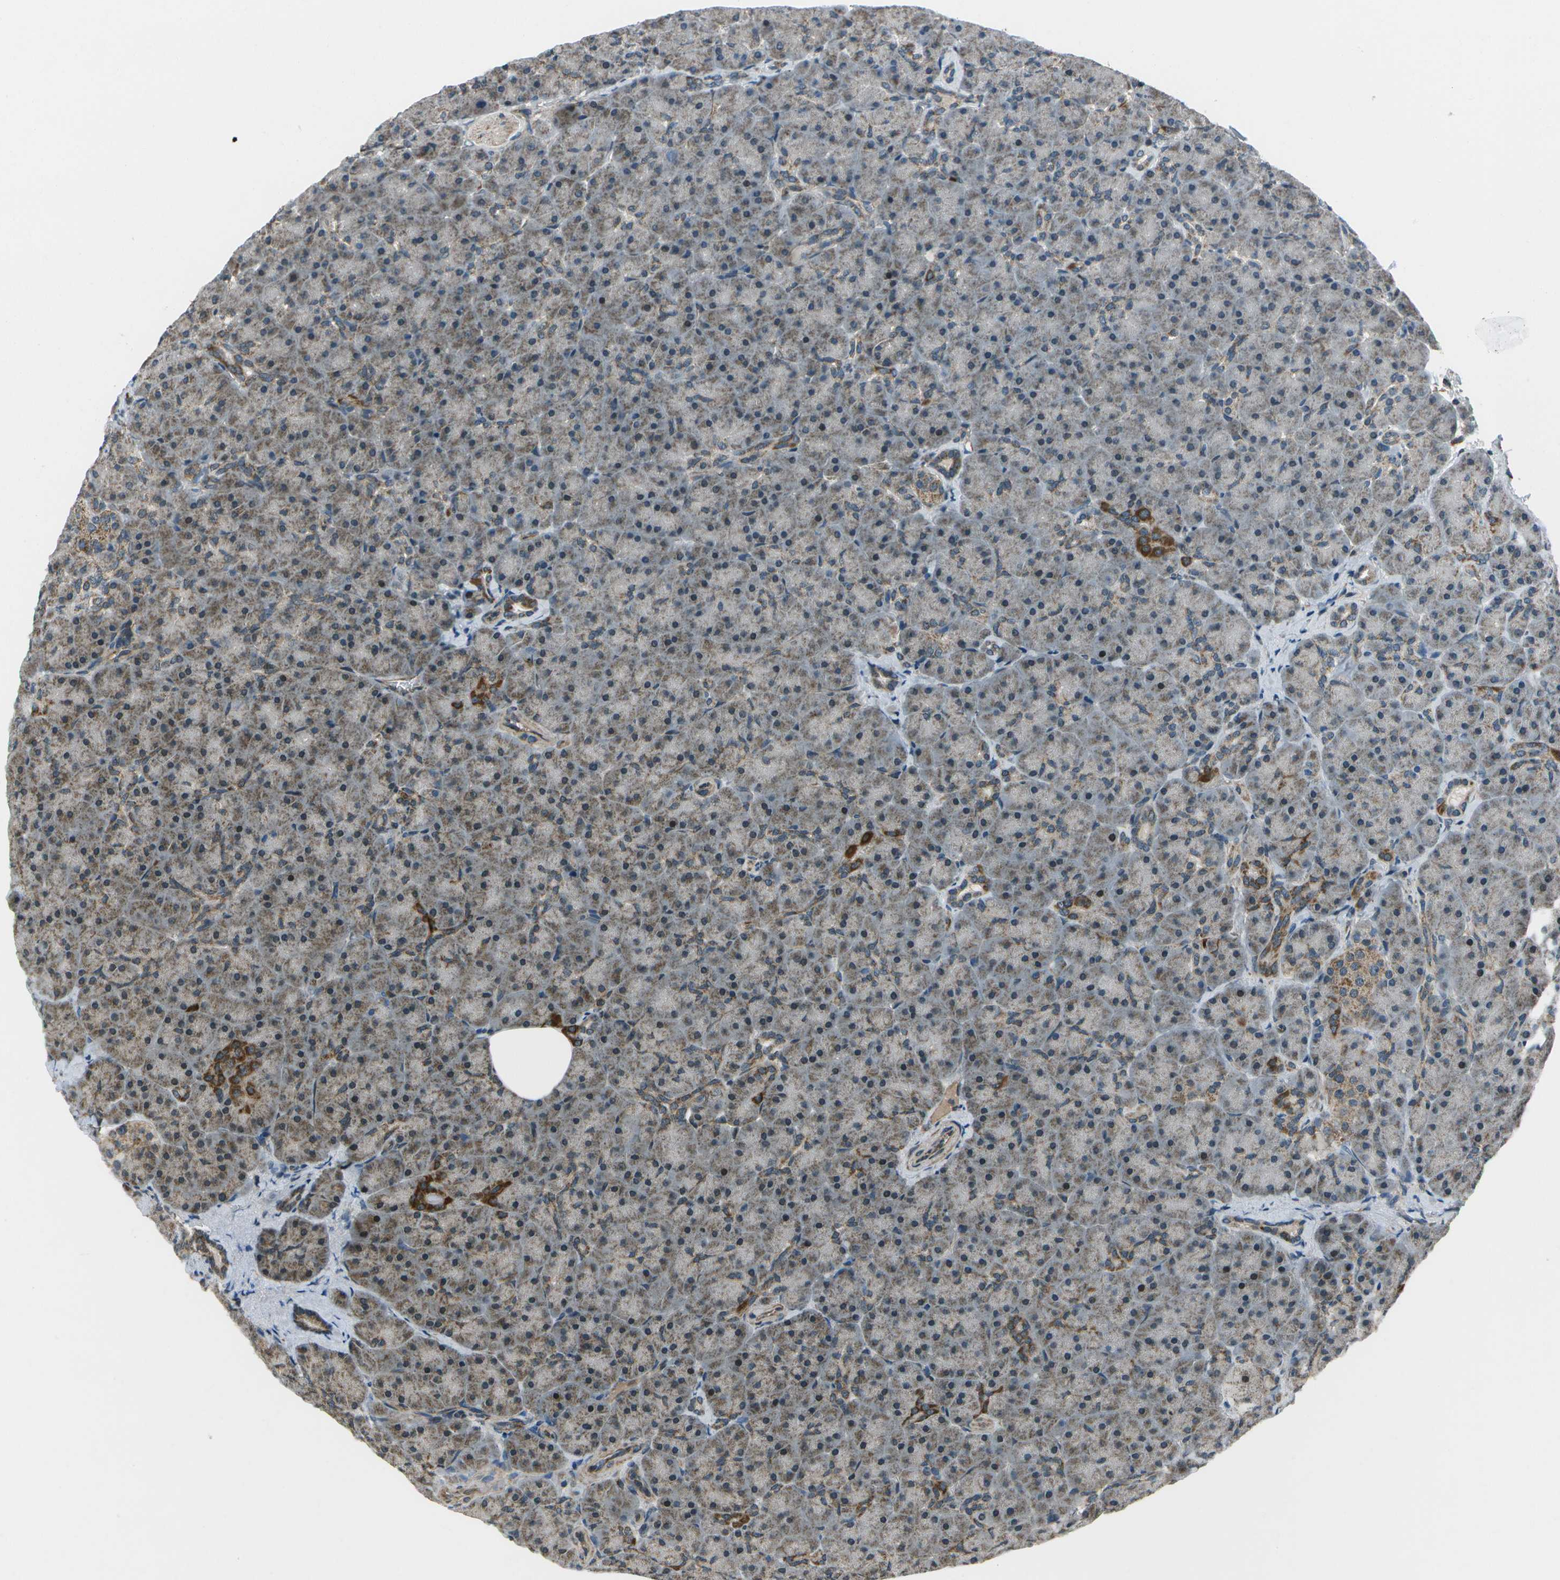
{"staining": {"intensity": "strong", "quantity": "<25%", "location": "cytoplasmic/membranous"}, "tissue": "pancreas", "cell_type": "Exocrine glandular cells", "image_type": "normal", "snomed": [{"axis": "morphology", "description": "Normal tissue, NOS"}, {"axis": "topography", "description": "Pancreas"}], "caption": "Pancreas stained with a brown dye reveals strong cytoplasmic/membranous positive positivity in about <25% of exocrine glandular cells.", "gene": "EIF2AK1", "patient": {"sex": "male", "age": 66}}